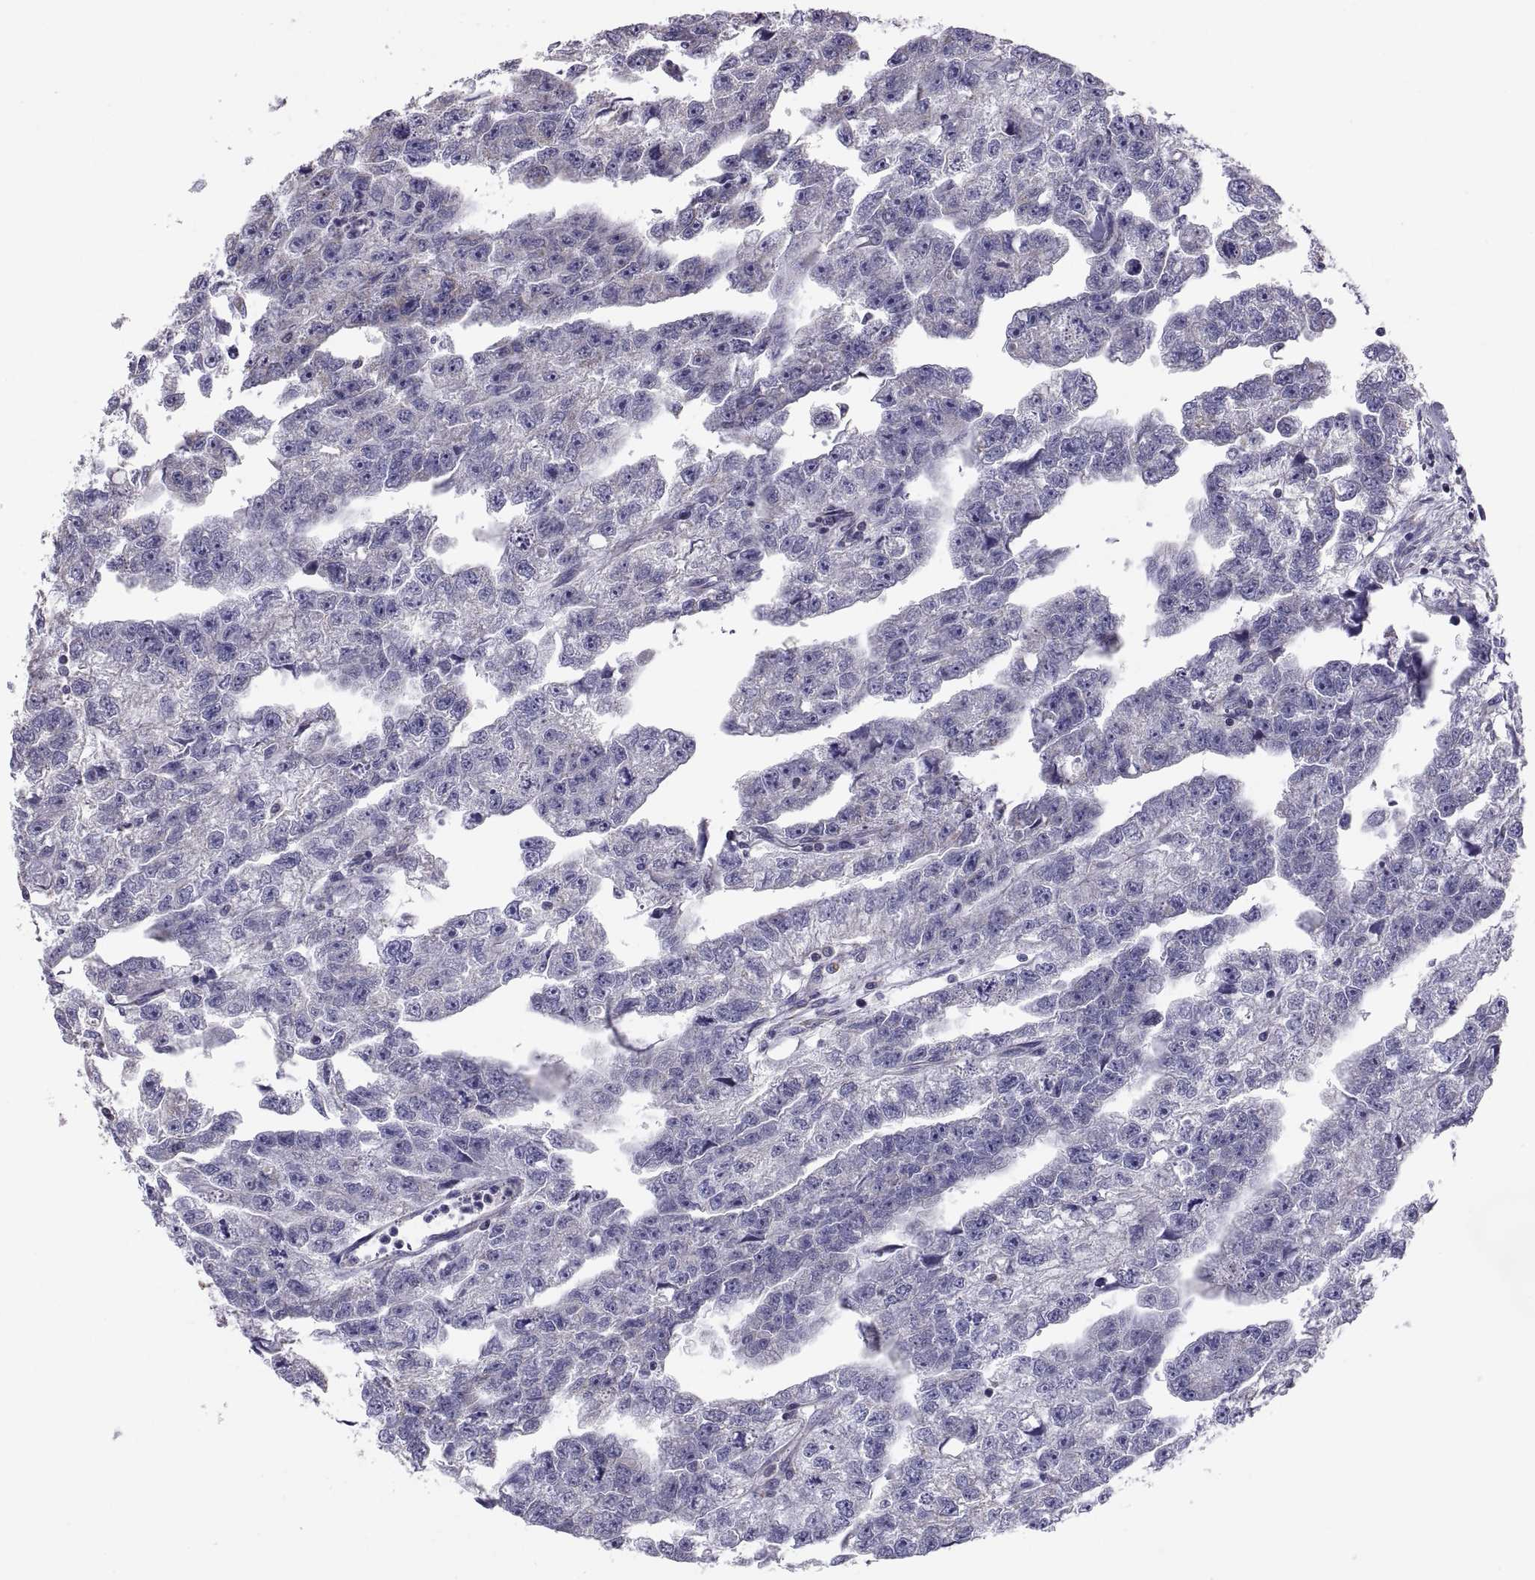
{"staining": {"intensity": "negative", "quantity": "none", "location": "none"}, "tissue": "testis cancer", "cell_type": "Tumor cells", "image_type": "cancer", "snomed": [{"axis": "morphology", "description": "Carcinoma, Embryonal, NOS"}, {"axis": "morphology", "description": "Teratoma, malignant, NOS"}, {"axis": "topography", "description": "Testis"}], "caption": "Image shows no protein staining in tumor cells of testis cancer (teratoma (malignant)) tissue. (DAB (3,3'-diaminobenzidine) IHC visualized using brightfield microscopy, high magnification).", "gene": "TNNC1", "patient": {"sex": "male", "age": 44}}